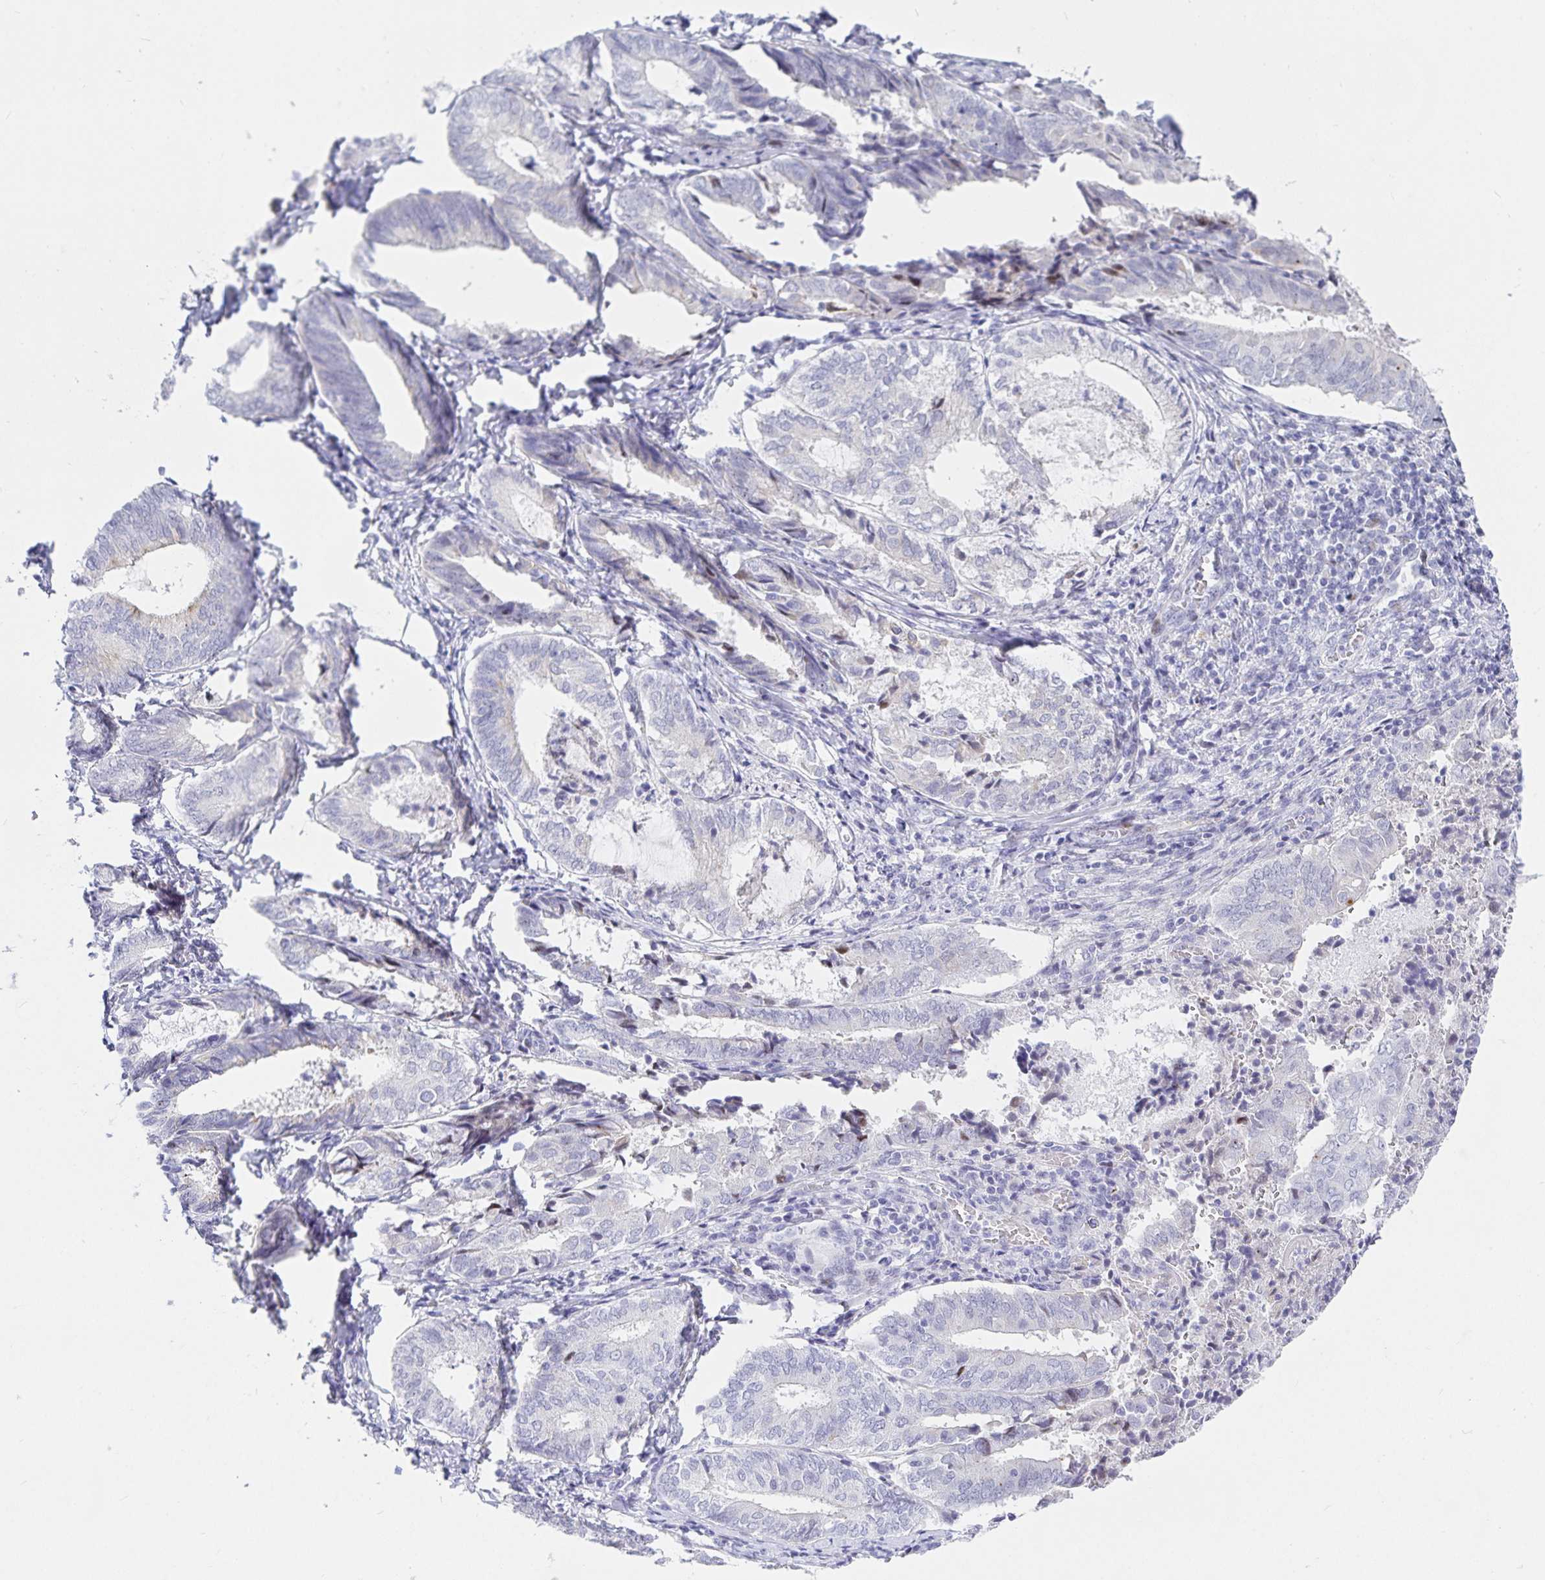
{"staining": {"intensity": "negative", "quantity": "none", "location": "none"}, "tissue": "endometrial cancer", "cell_type": "Tumor cells", "image_type": "cancer", "snomed": [{"axis": "morphology", "description": "Adenocarcinoma, NOS"}, {"axis": "topography", "description": "Endometrium"}], "caption": "Immunohistochemistry photomicrograph of endometrial cancer stained for a protein (brown), which shows no positivity in tumor cells. (DAB IHC with hematoxylin counter stain).", "gene": "KBTBD13", "patient": {"sex": "female", "age": 87}}